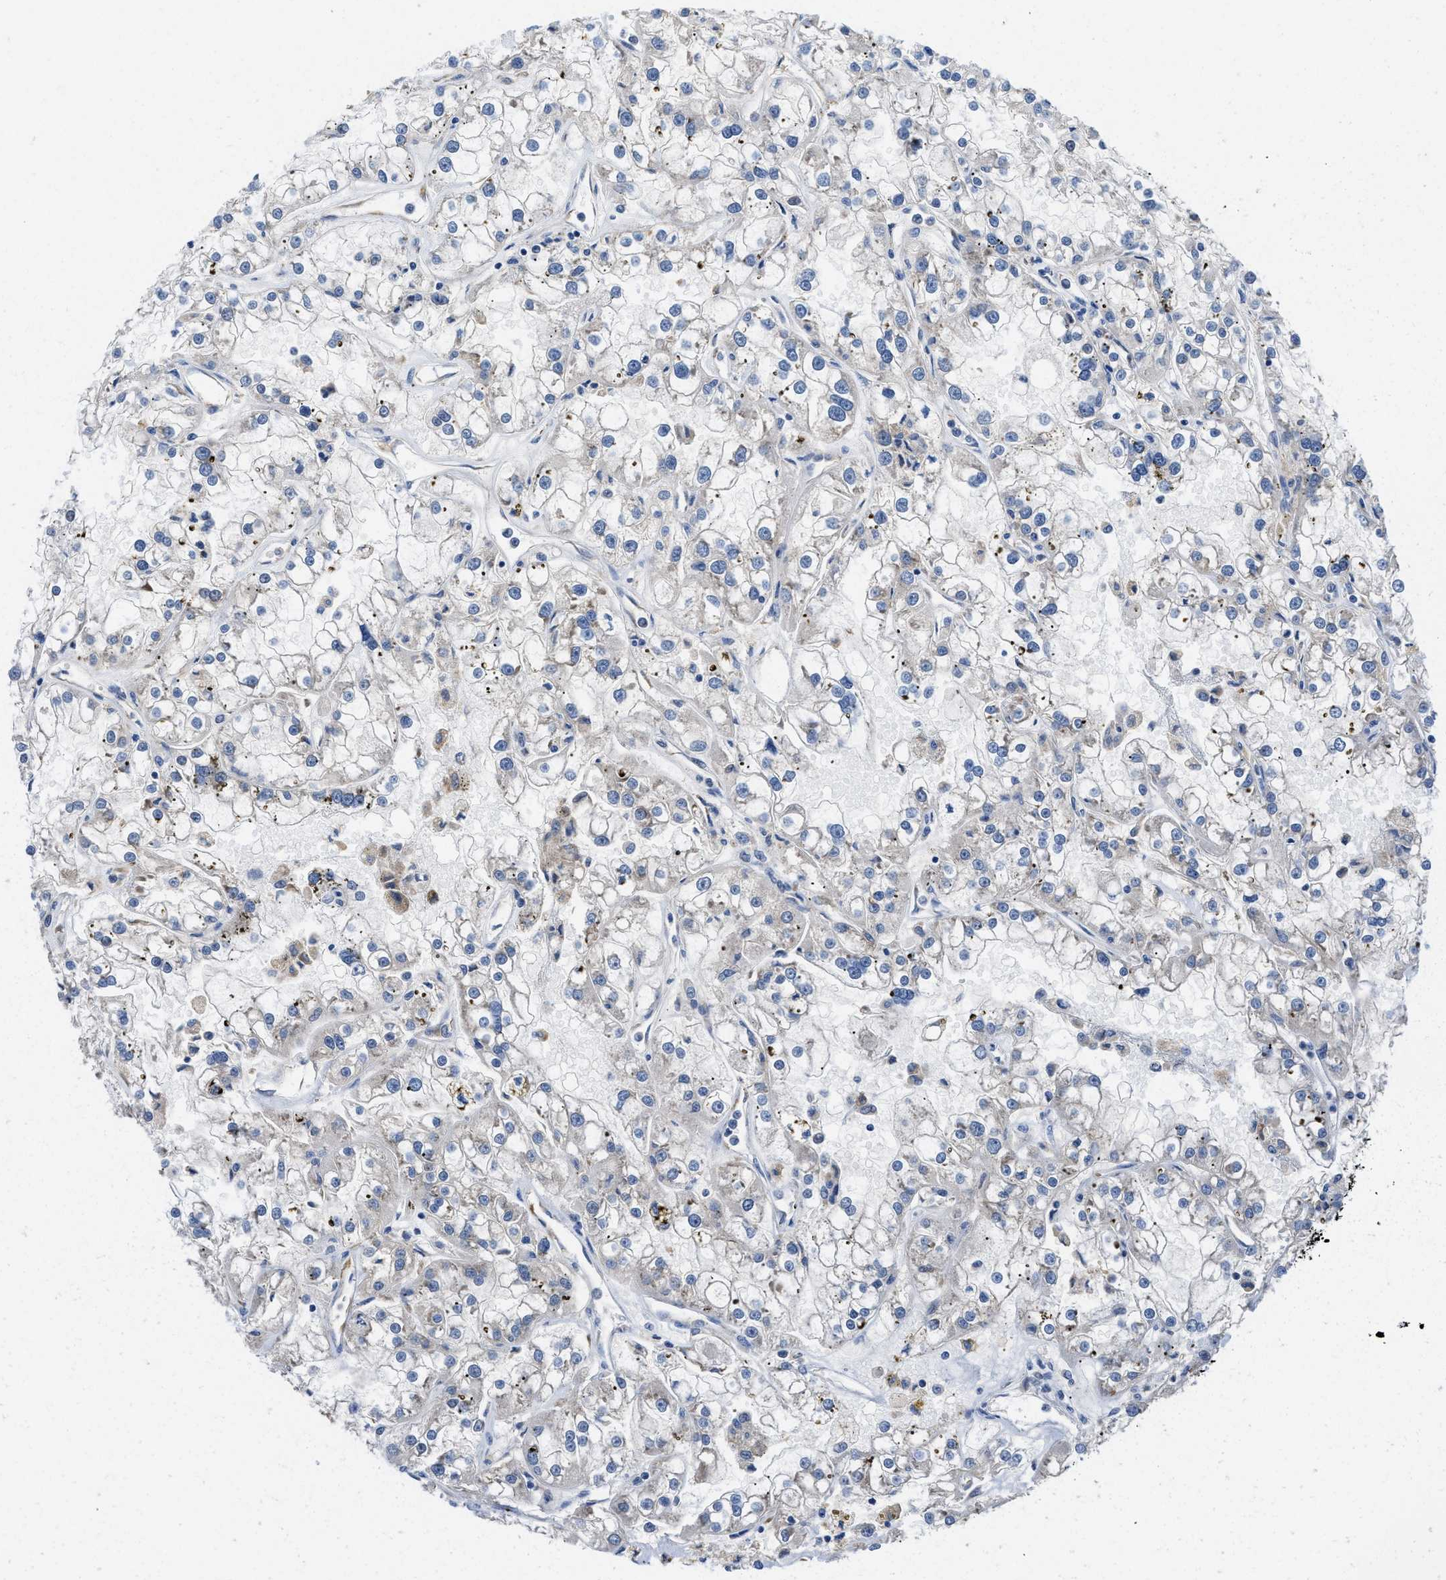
{"staining": {"intensity": "weak", "quantity": "<25%", "location": "cytoplasmic/membranous"}, "tissue": "renal cancer", "cell_type": "Tumor cells", "image_type": "cancer", "snomed": [{"axis": "morphology", "description": "Adenocarcinoma, NOS"}, {"axis": "topography", "description": "Kidney"}], "caption": "Micrograph shows no significant protein staining in tumor cells of adenocarcinoma (renal).", "gene": "IKBKE", "patient": {"sex": "female", "age": 52}}